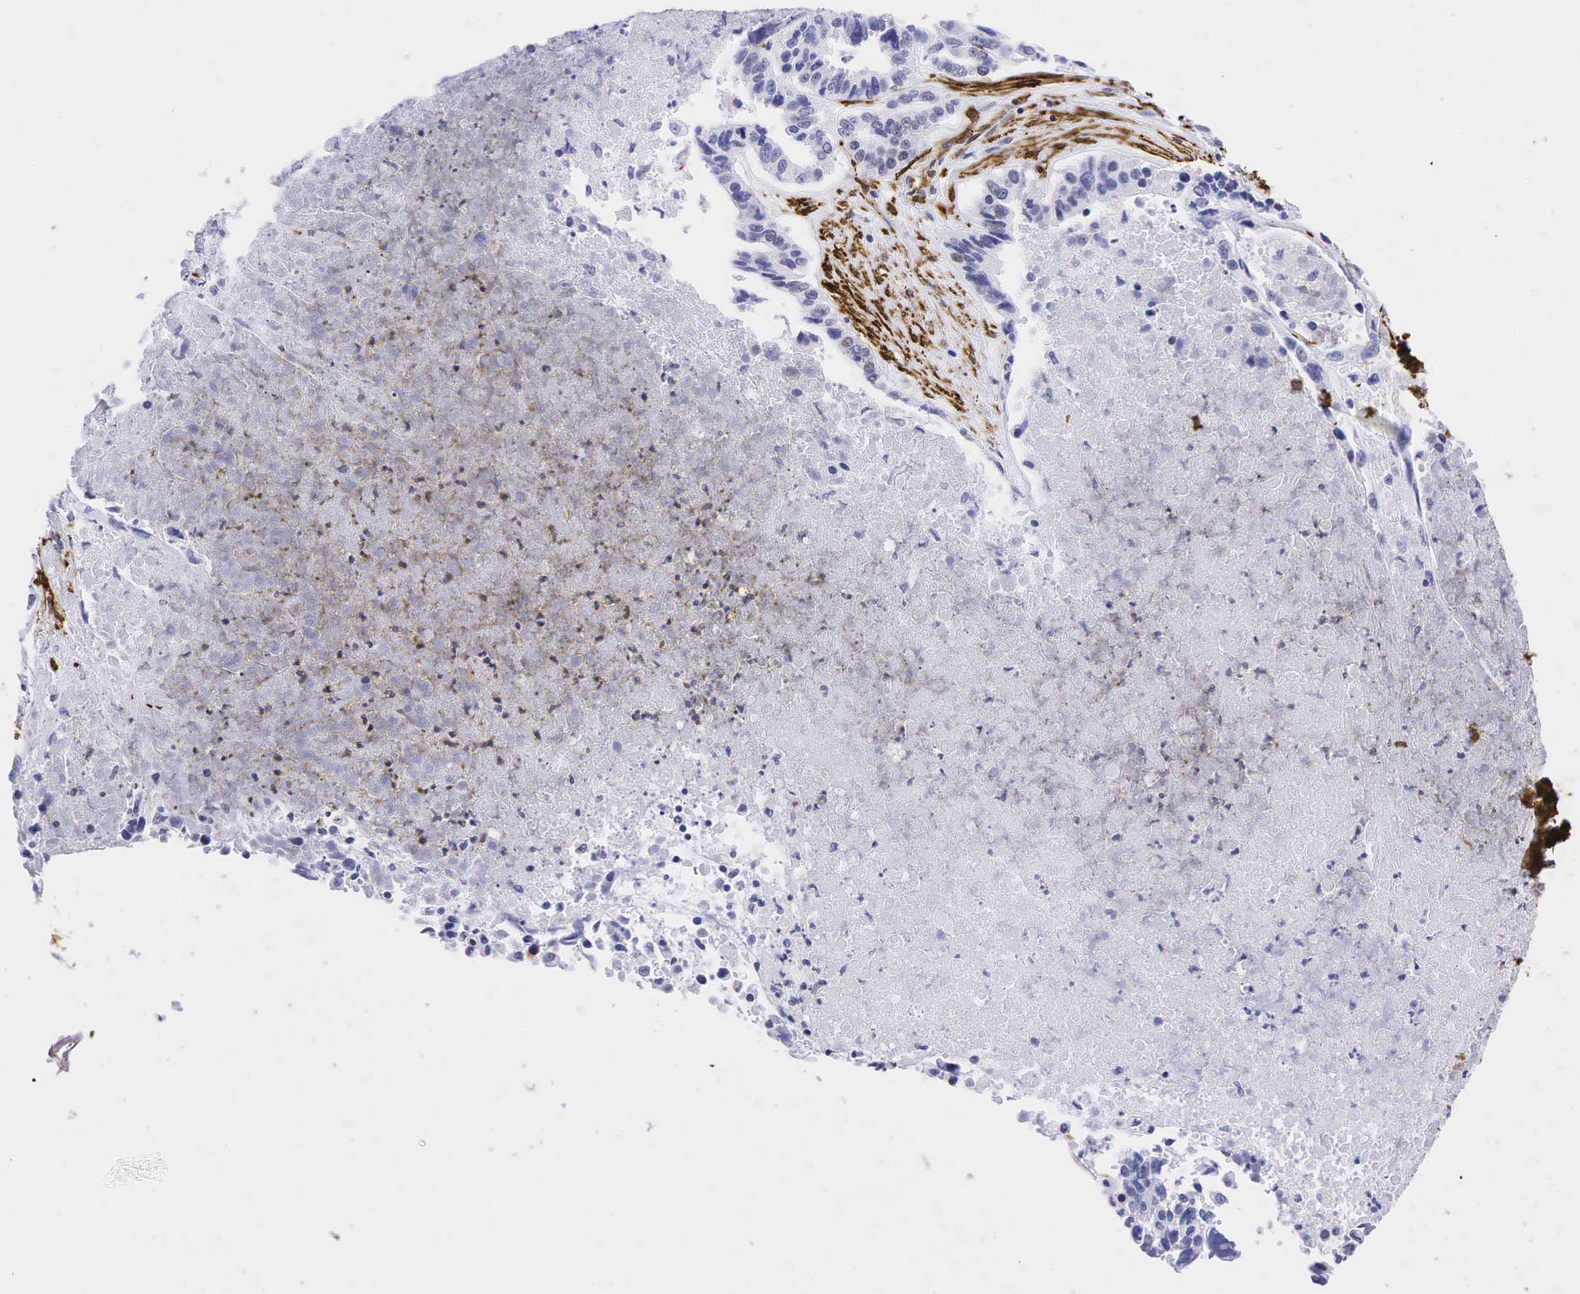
{"staining": {"intensity": "negative", "quantity": "none", "location": "none"}, "tissue": "ovarian cancer", "cell_type": "Tumor cells", "image_type": "cancer", "snomed": [{"axis": "morphology", "description": "Carcinoma, endometroid"}, {"axis": "morphology", "description": "Cystadenocarcinoma, serous, NOS"}, {"axis": "topography", "description": "Ovary"}], "caption": "Image shows no significant protein positivity in tumor cells of ovarian cancer.", "gene": "ACTA2", "patient": {"sex": "female", "age": 45}}